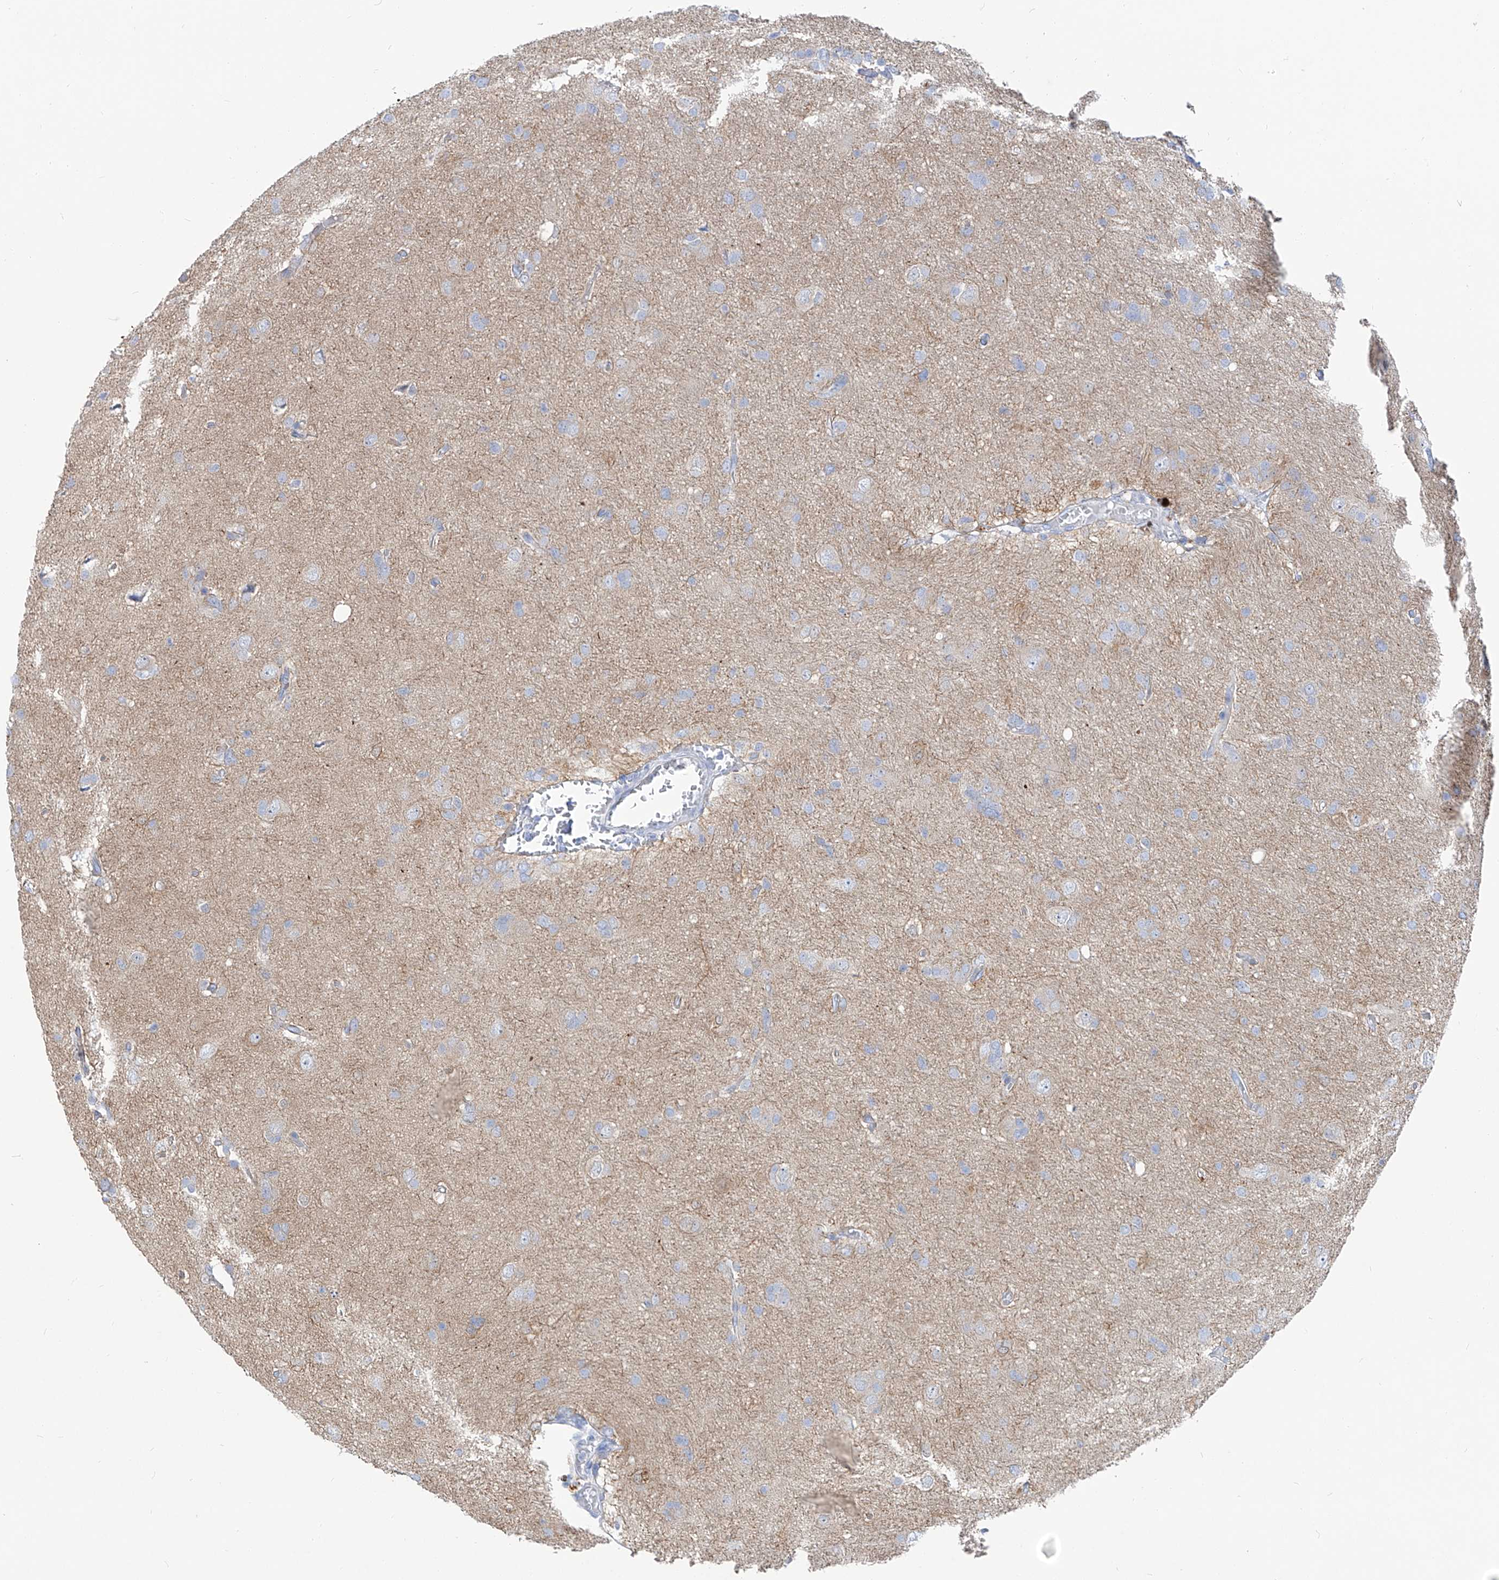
{"staining": {"intensity": "negative", "quantity": "none", "location": "none"}, "tissue": "glioma", "cell_type": "Tumor cells", "image_type": "cancer", "snomed": [{"axis": "morphology", "description": "Glioma, malignant, High grade"}, {"axis": "topography", "description": "Brain"}], "caption": "There is no significant expression in tumor cells of high-grade glioma (malignant).", "gene": "UFL1", "patient": {"sex": "female", "age": 59}}